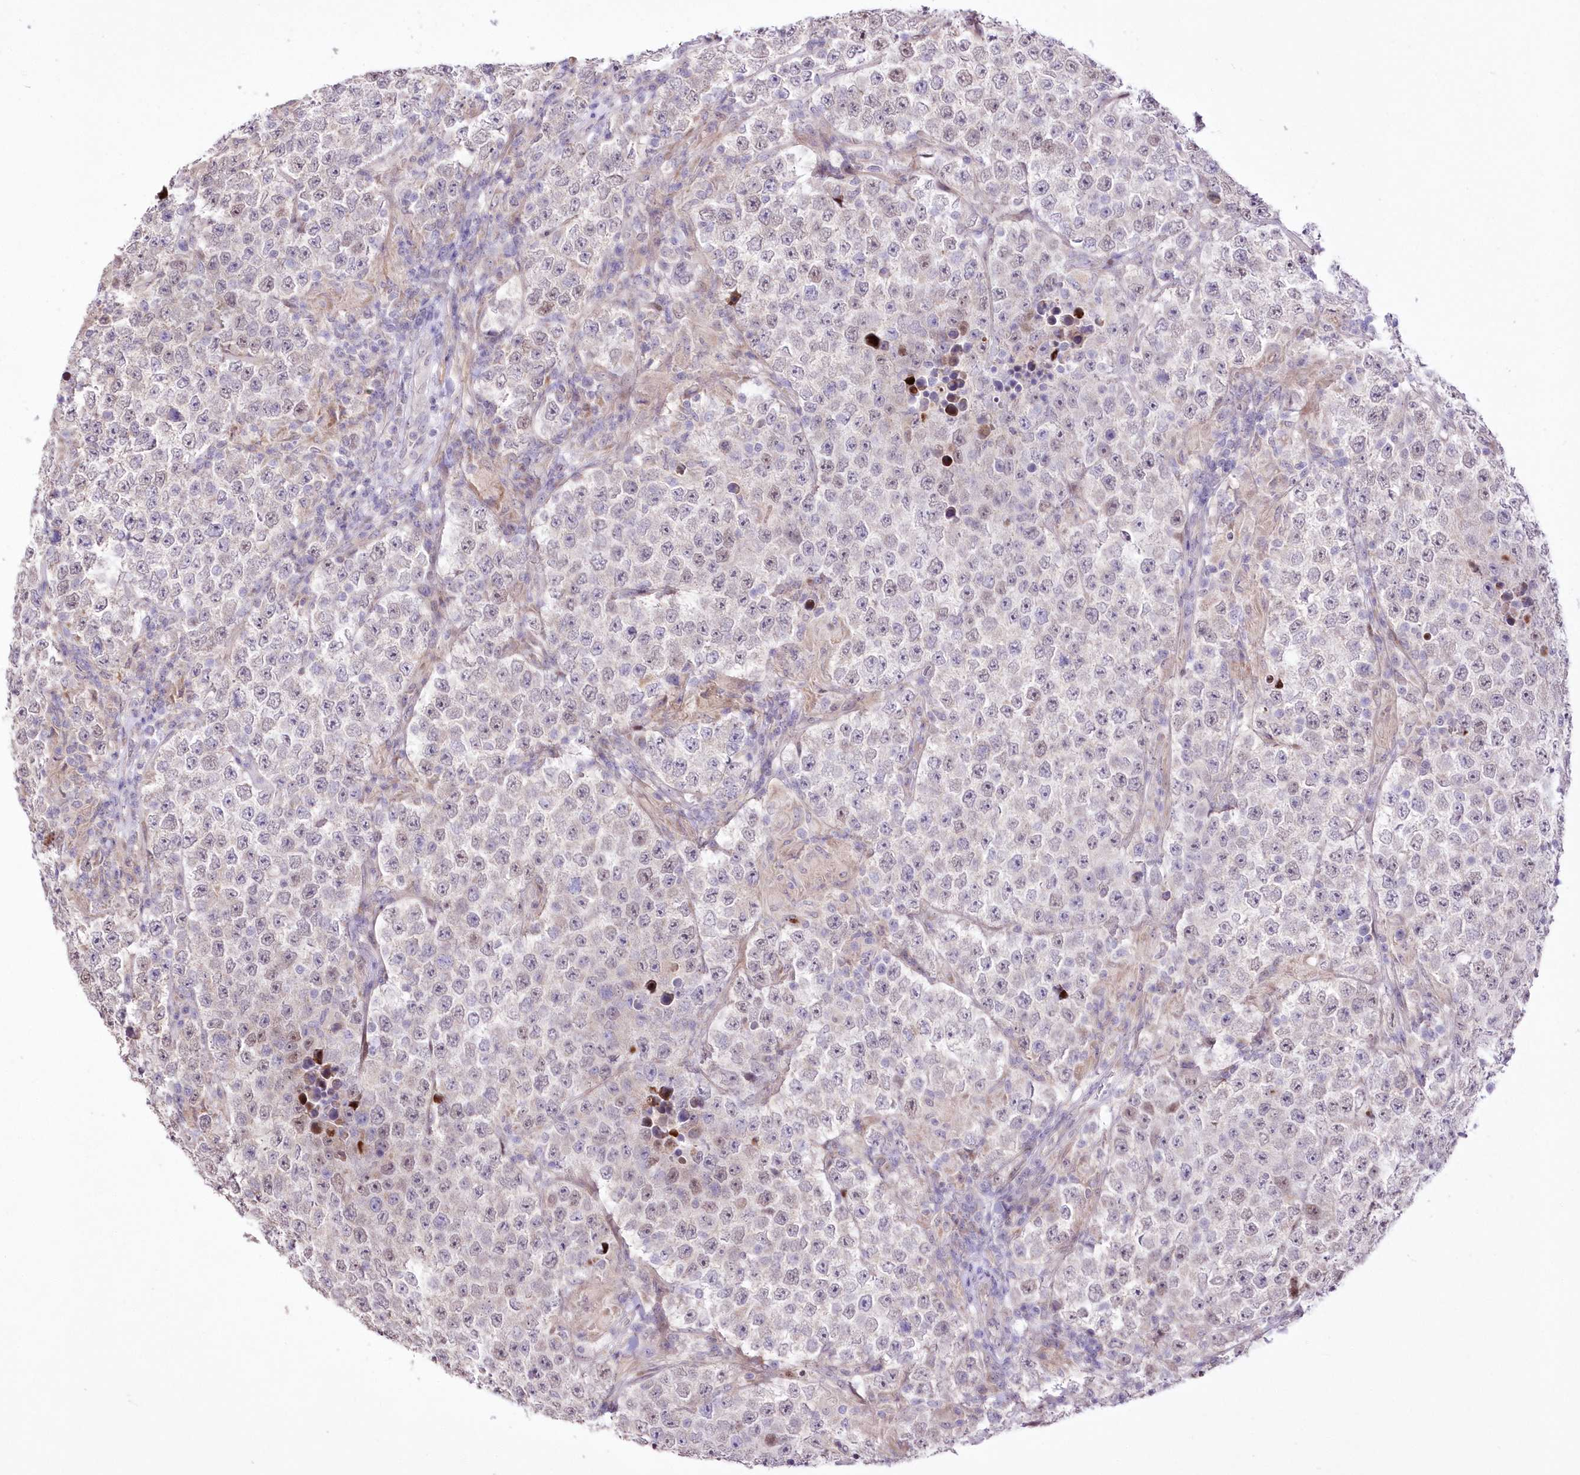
{"staining": {"intensity": "negative", "quantity": "none", "location": "none"}, "tissue": "testis cancer", "cell_type": "Tumor cells", "image_type": "cancer", "snomed": [{"axis": "morphology", "description": "Normal tissue, NOS"}, {"axis": "morphology", "description": "Urothelial carcinoma, High grade"}, {"axis": "morphology", "description": "Seminoma, NOS"}, {"axis": "morphology", "description": "Carcinoma, Embryonal, NOS"}, {"axis": "topography", "description": "Urinary bladder"}, {"axis": "topography", "description": "Testis"}], "caption": "High magnification brightfield microscopy of testis urothelial carcinoma (high-grade) stained with DAB (brown) and counterstained with hematoxylin (blue): tumor cells show no significant staining.", "gene": "FAM241B", "patient": {"sex": "male", "age": 41}}